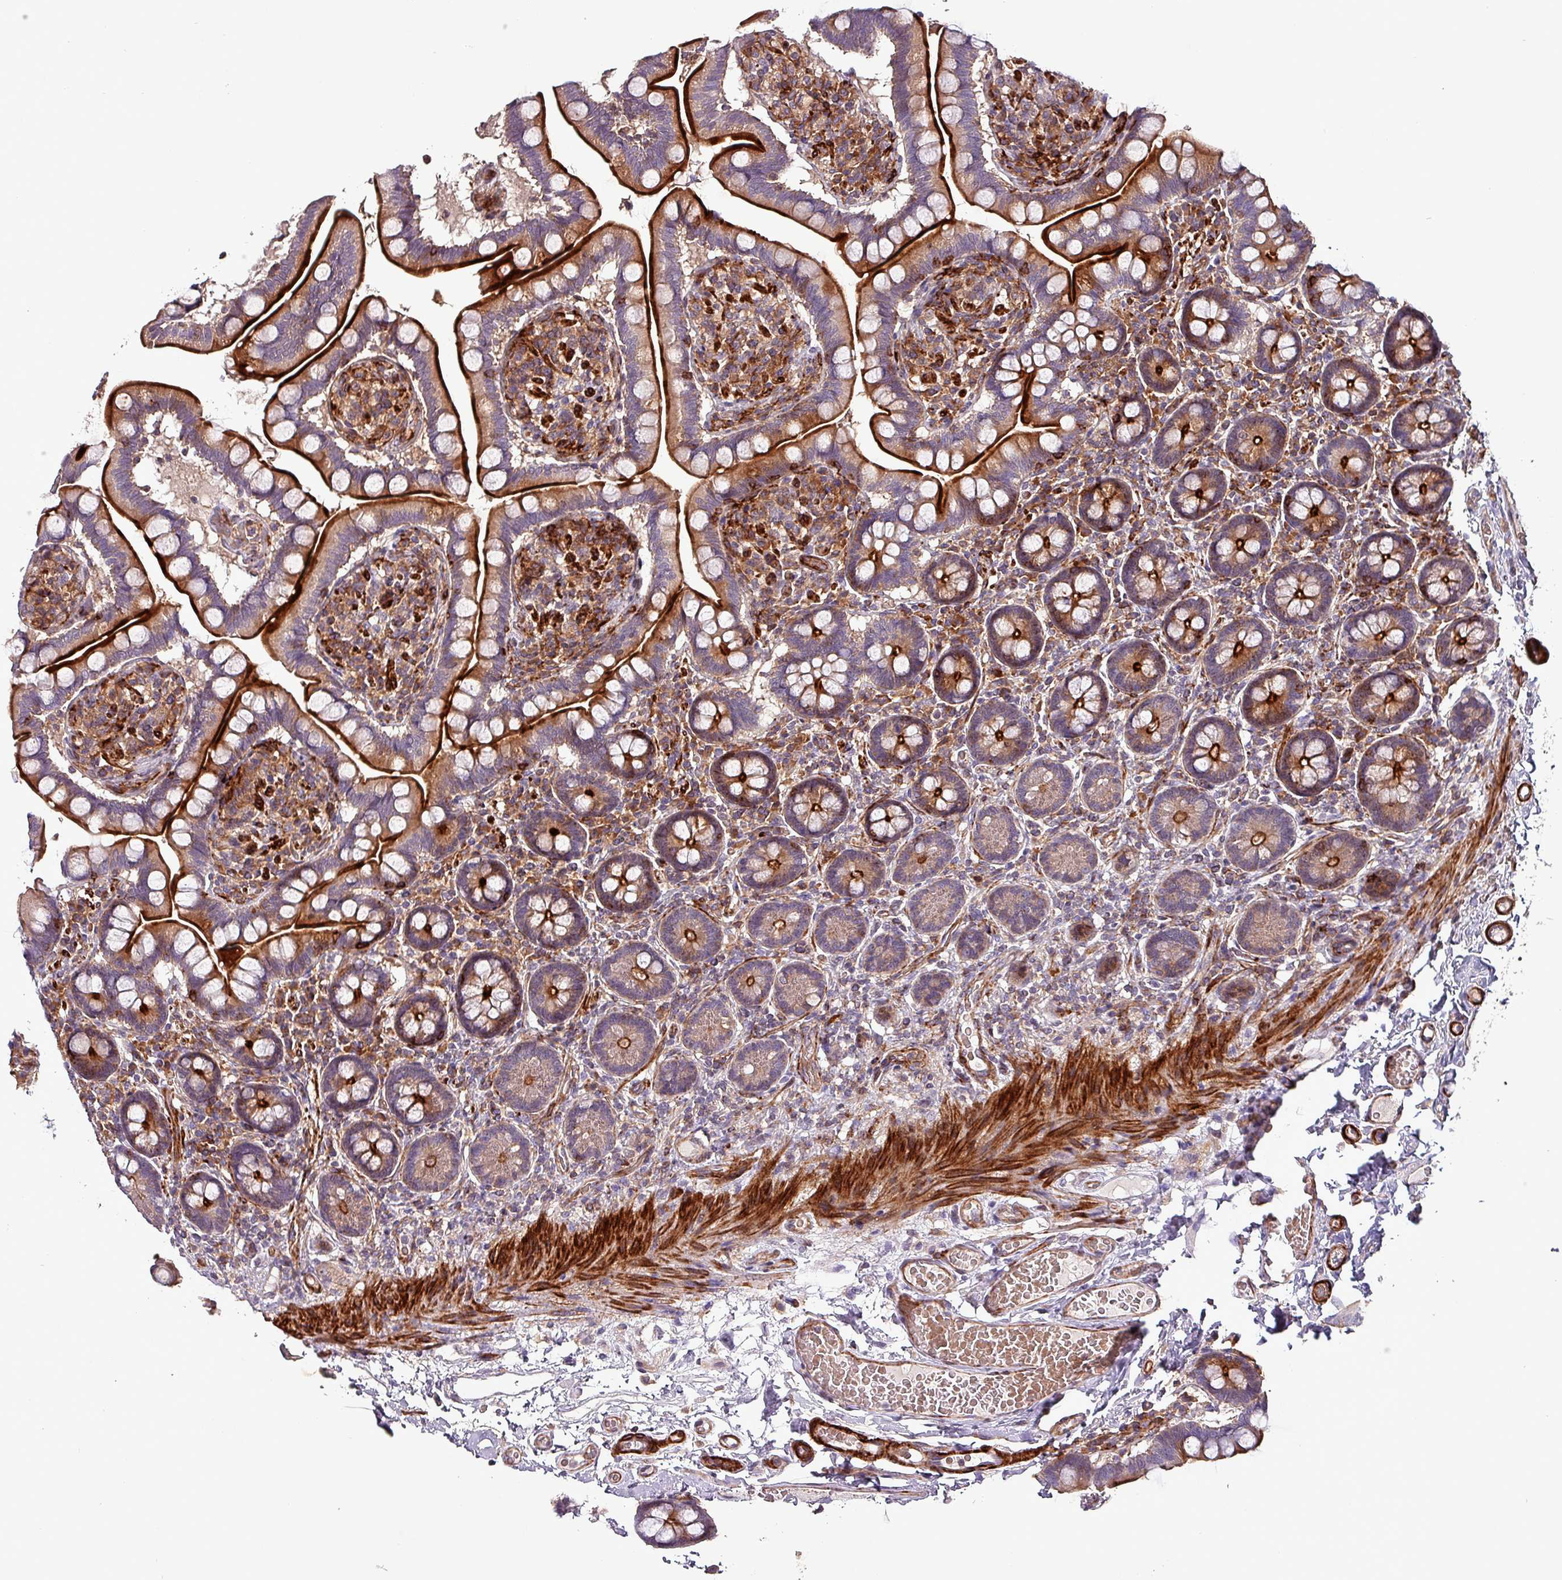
{"staining": {"intensity": "strong", "quantity": "25%-75%", "location": "cytoplasmic/membranous"}, "tissue": "small intestine", "cell_type": "Glandular cells", "image_type": "normal", "snomed": [{"axis": "morphology", "description": "Normal tissue, NOS"}, {"axis": "topography", "description": "Small intestine"}], "caption": "Strong cytoplasmic/membranous positivity for a protein is identified in about 25%-75% of glandular cells of normal small intestine using immunohistochemistry (IHC).", "gene": "TPRA1", "patient": {"sex": "female", "age": 64}}